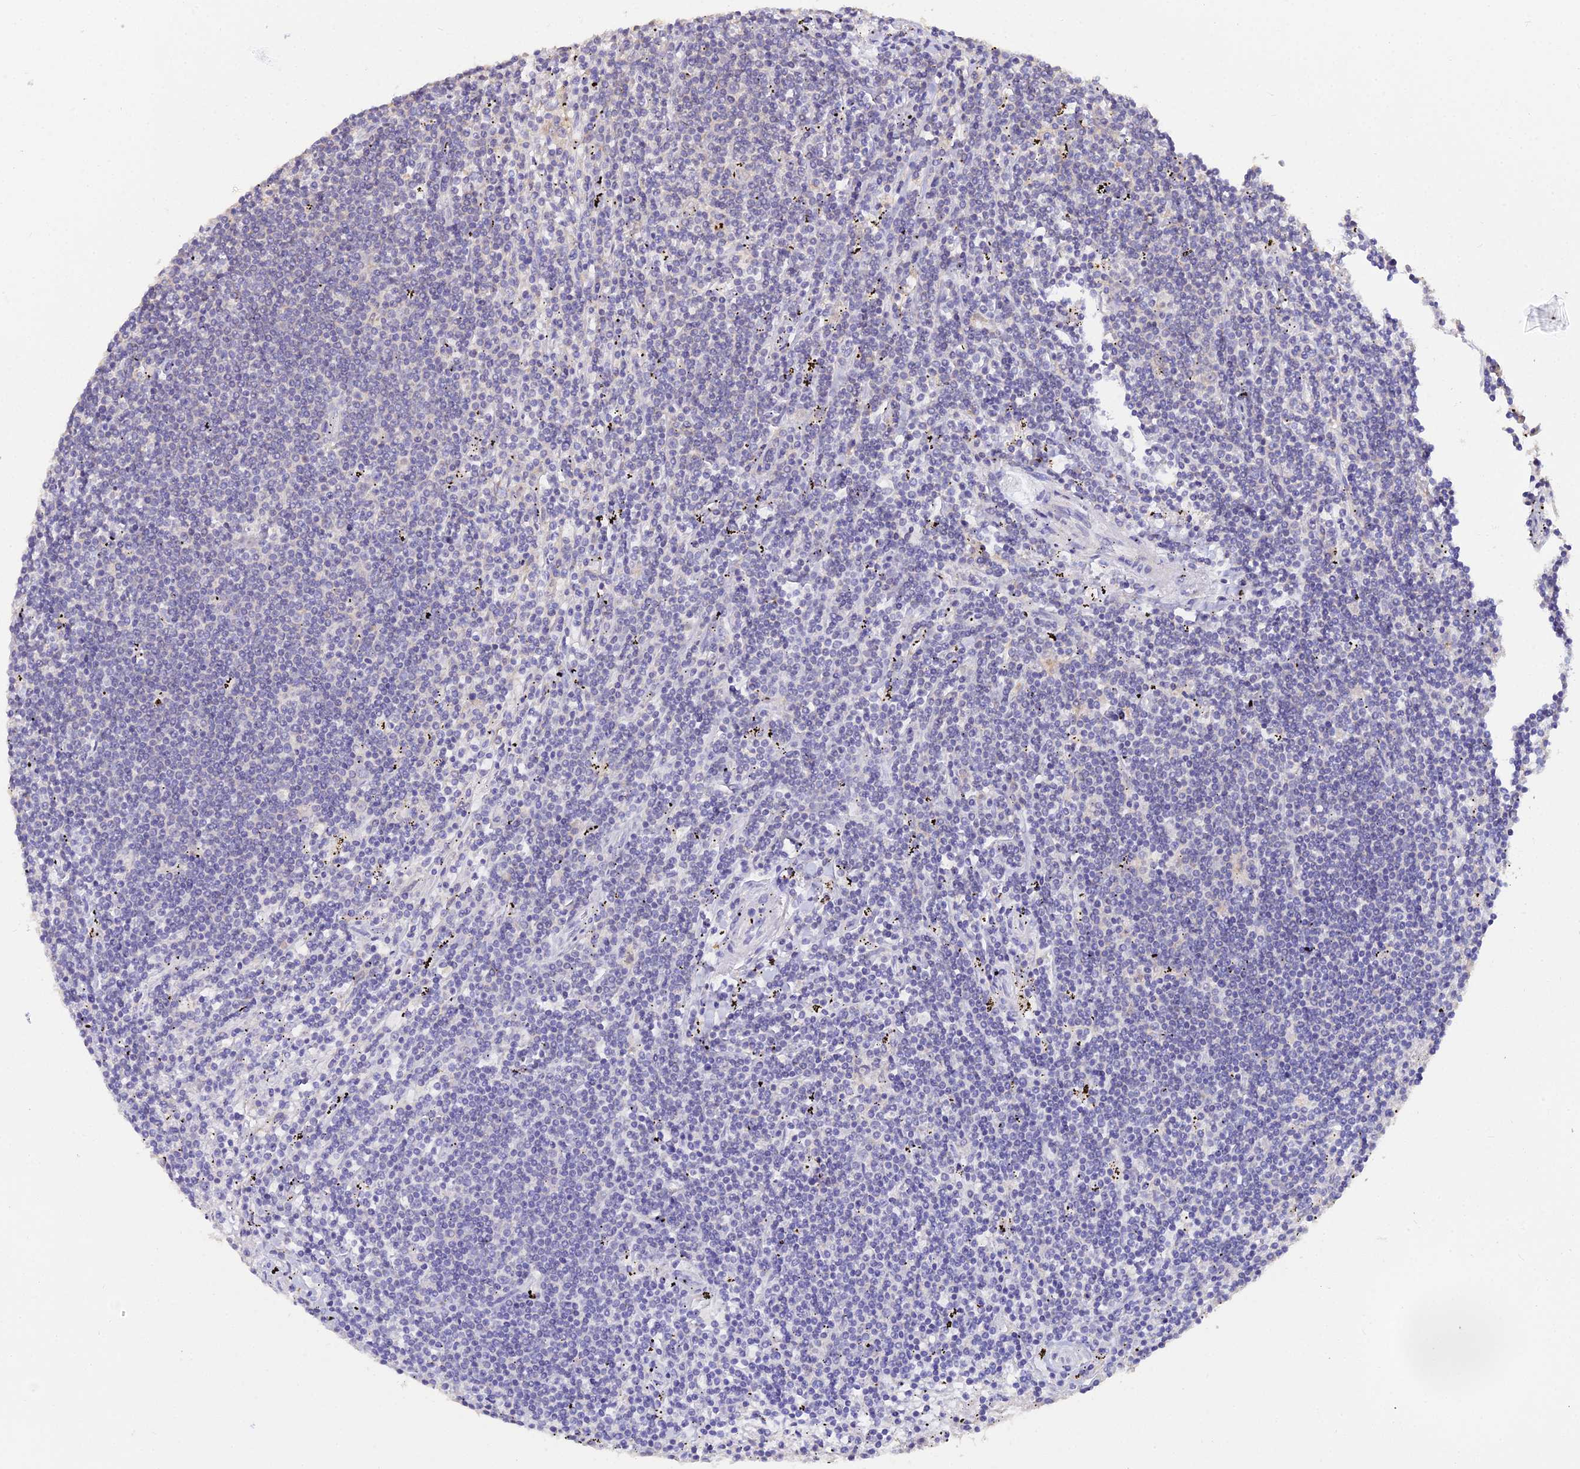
{"staining": {"intensity": "negative", "quantity": "none", "location": "none"}, "tissue": "lymphoma", "cell_type": "Tumor cells", "image_type": "cancer", "snomed": [{"axis": "morphology", "description": "Malignant lymphoma, non-Hodgkin's type, Low grade"}, {"axis": "topography", "description": "Spleen"}], "caption": "This is an IHC micrograph of lymphoma. There is no expression in tumor cells.", "gene": "ARL8B", "patient": {"sex": "male", "age": 76}}